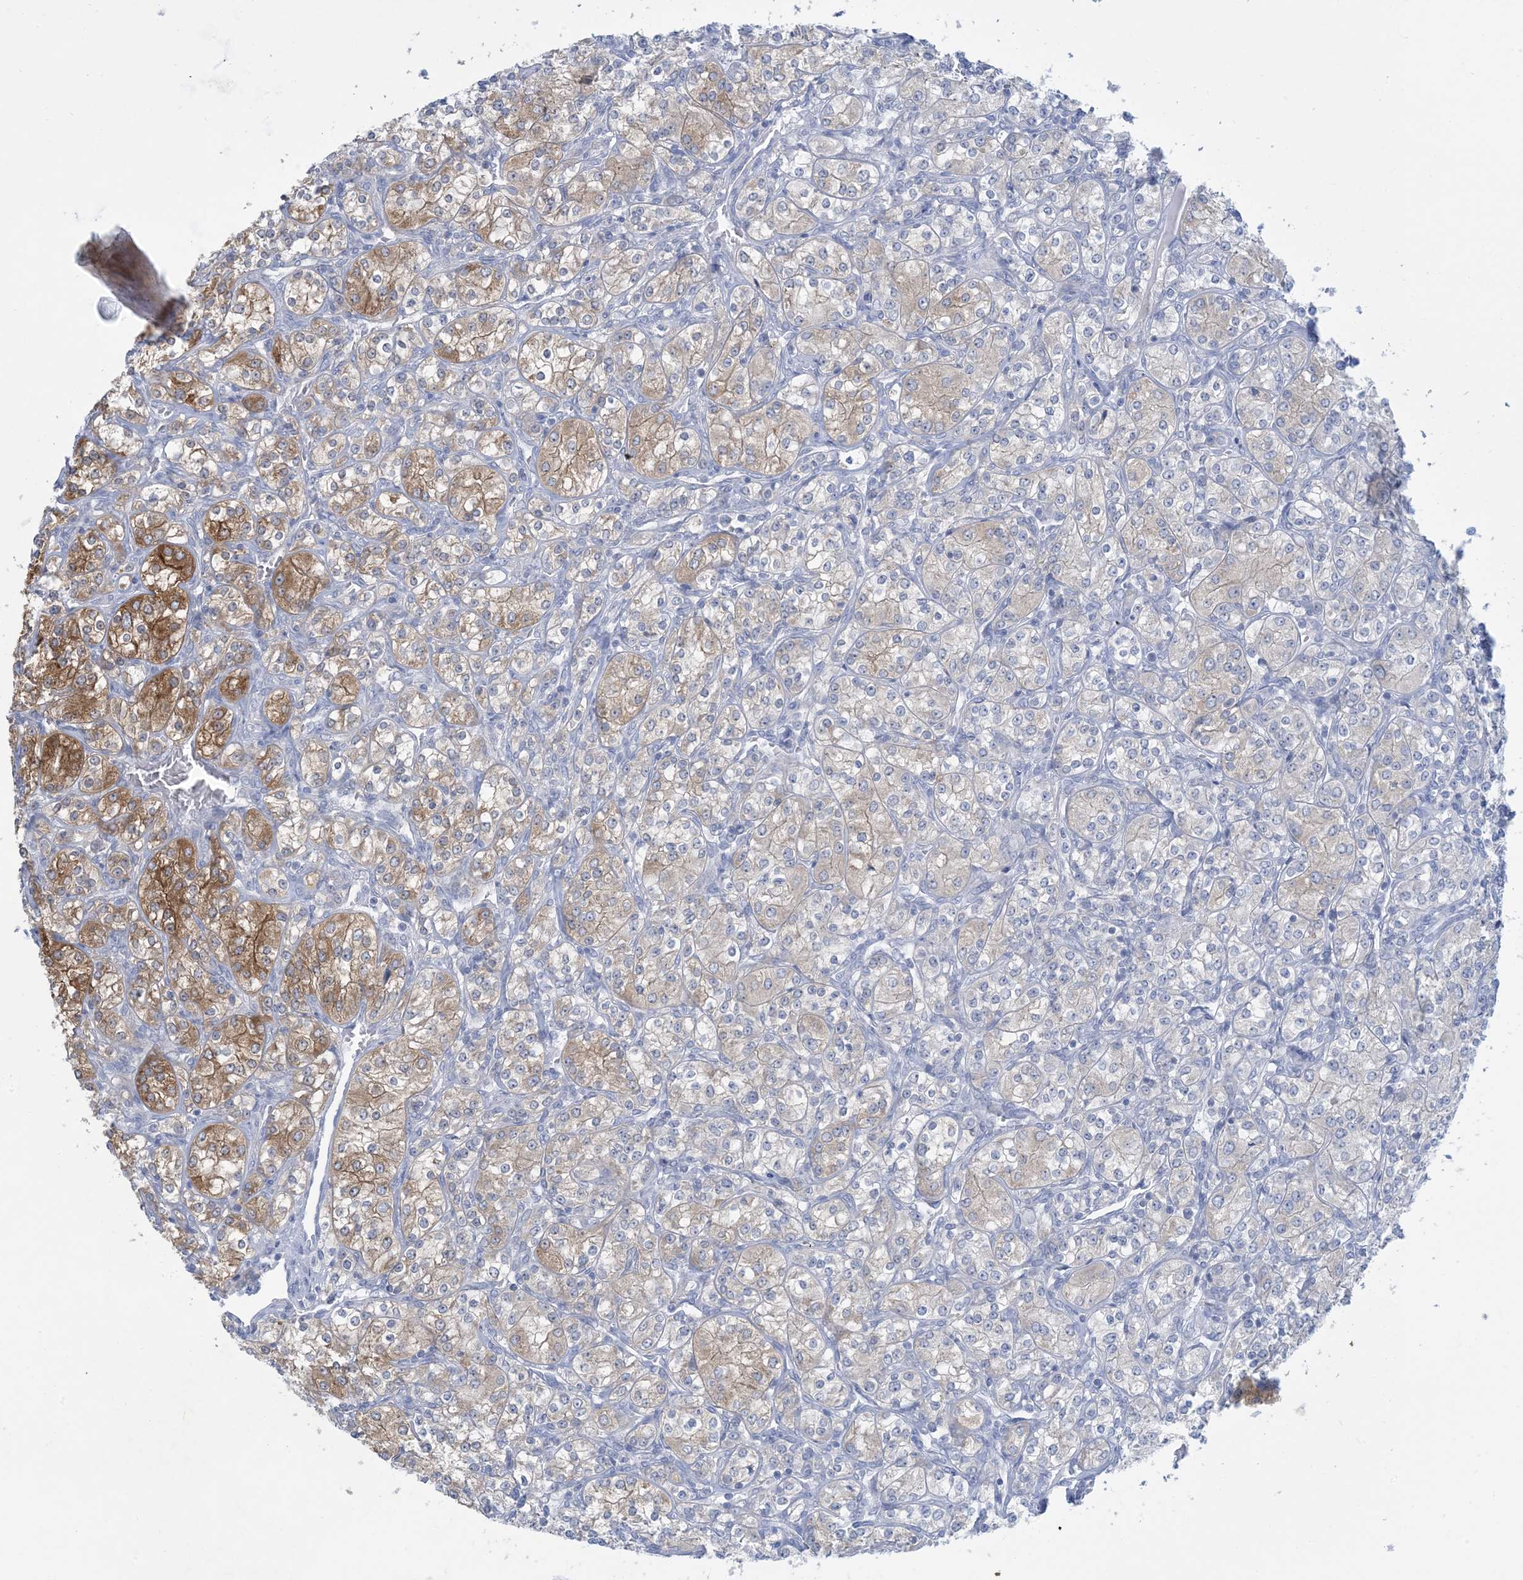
{"staining": {"intensity": "moderate", "quantity": "<25%", "location": "cytoplasmic/membranous"}, "tissue": "renal cancer", "cell_type": "Tumor cells", "image_type": "cancer", "snomed": [{"axis": "morphology", "description": "Adenocarcinoma, NOS"}, {"axis": "topography", "description": "Kidney"}], "caption": "Immunohistochemistry image of human renal adenocarcinoma stained for a protein (brown), which demonstrates low levels of moderate cytoplasmic/membranous expression in about <25% of tumor cells.", "gene": "MRPS18A", "patient": {"sex": "male", "age": 77}}